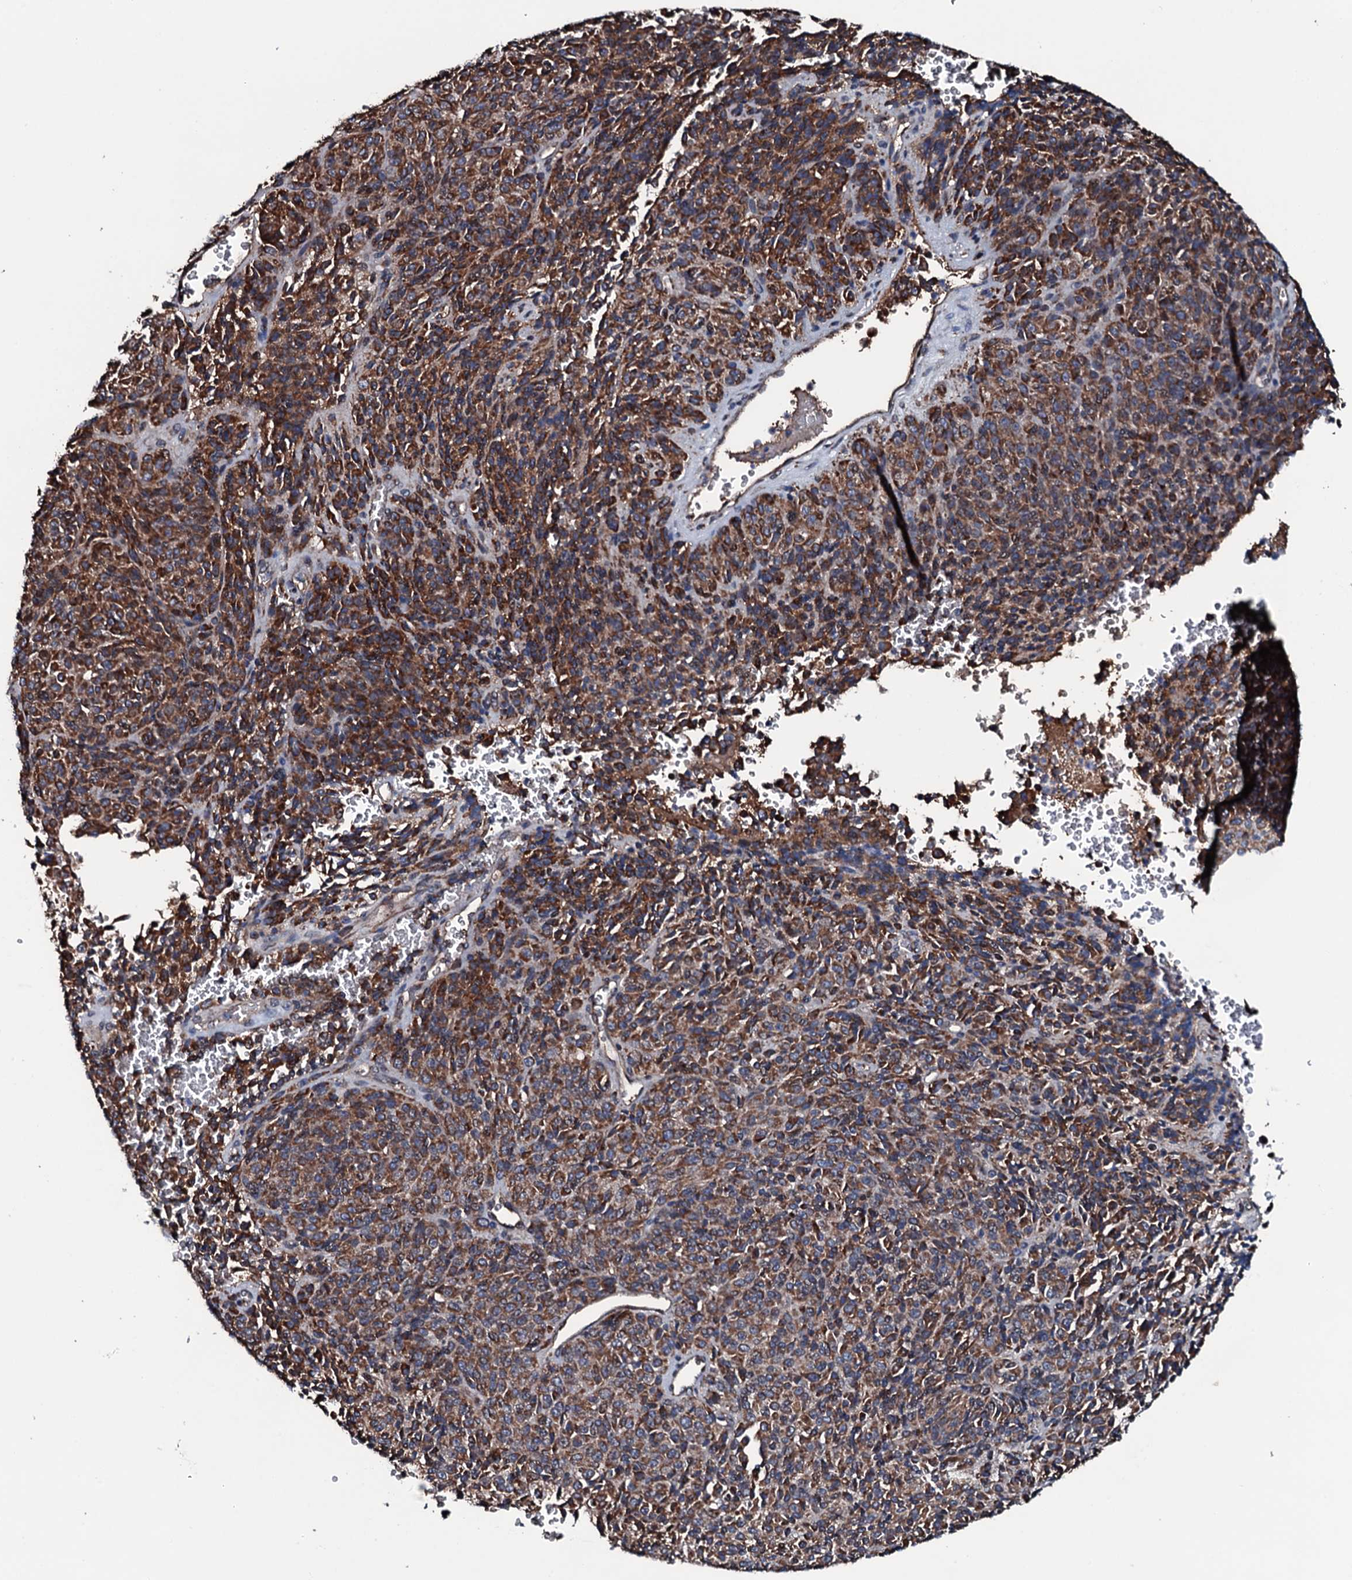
{"staining": {"intensity": "moderate", "quantity": ">75%", "location": "cytoplasmic/membranous"}, "tissue": "melanoma", "cell_type": "Tumor cells", "image_type": "cancer", "snomed": [{"axis": "morphology", "description": "Malignant melanoma, Metastatic site"}, {"axis": "topography", "description": "Brain"}], "caption": "Melanoma was stained to show a protein in brown. There is medium levels of moderate cytoplasmic/membranous positivity in about >75% of tumor cells.", "gene": "RAB12", "patient": {"sex": "female", "age": 56}}